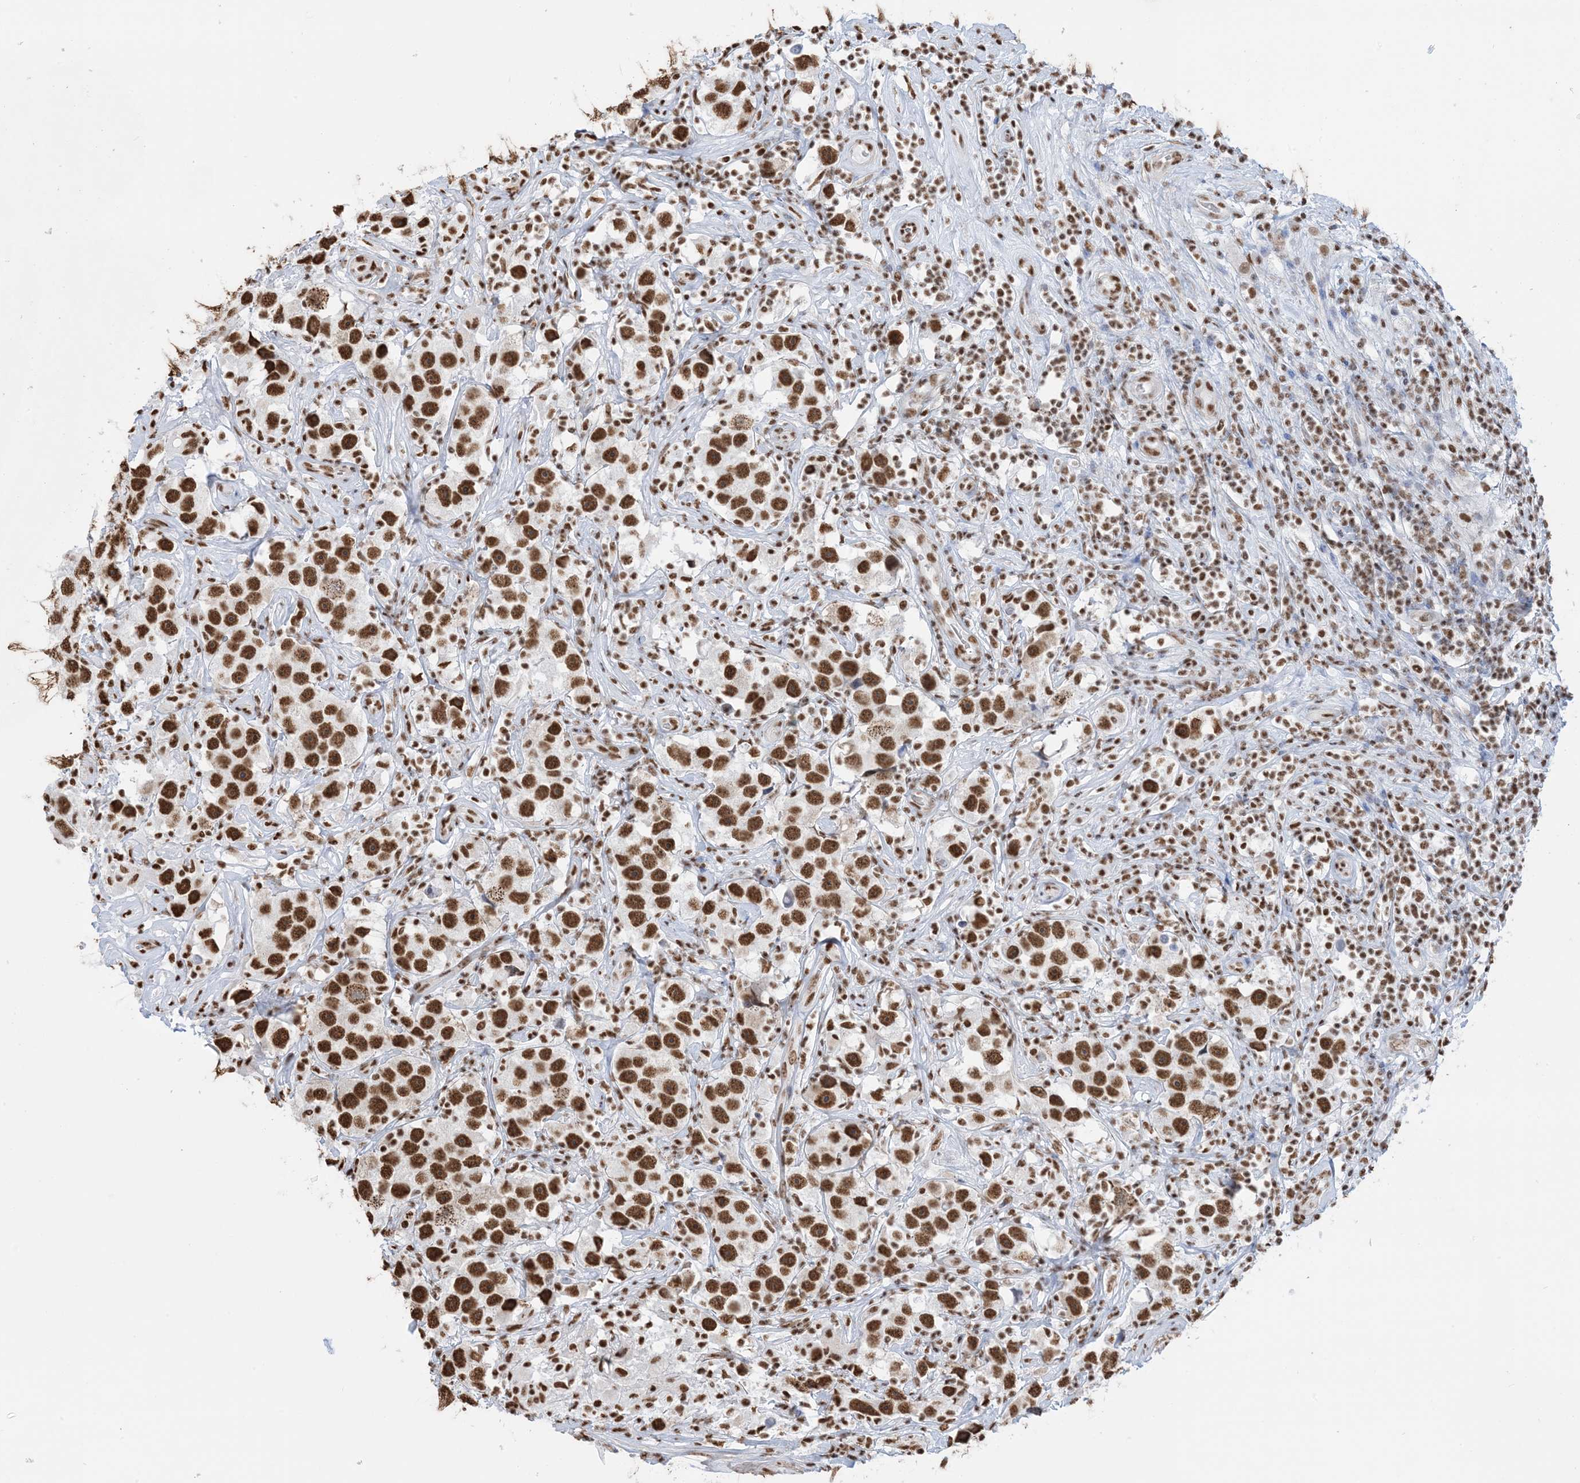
{"staining": {"intensity": "strong", "quantity": ">75%", "location": "nuclear"}, "tissue": "testis cancer", "cell_type": "Tumor cells", "image_type": "cancer", "snomed": [{"axis": "morphology", "description": "Seminoma, NOS"}, {"axis": "topography", "description": "Testis"}], "caption": "Protein expression analysis of seminoma (testis) shows strong nuclear staining in about >75% of tumor cells. (Brightfield microscopy of DAB IHC at high magnification).", "gene": "ZNF792", "patient": {"sex": "male", "age": 49}}